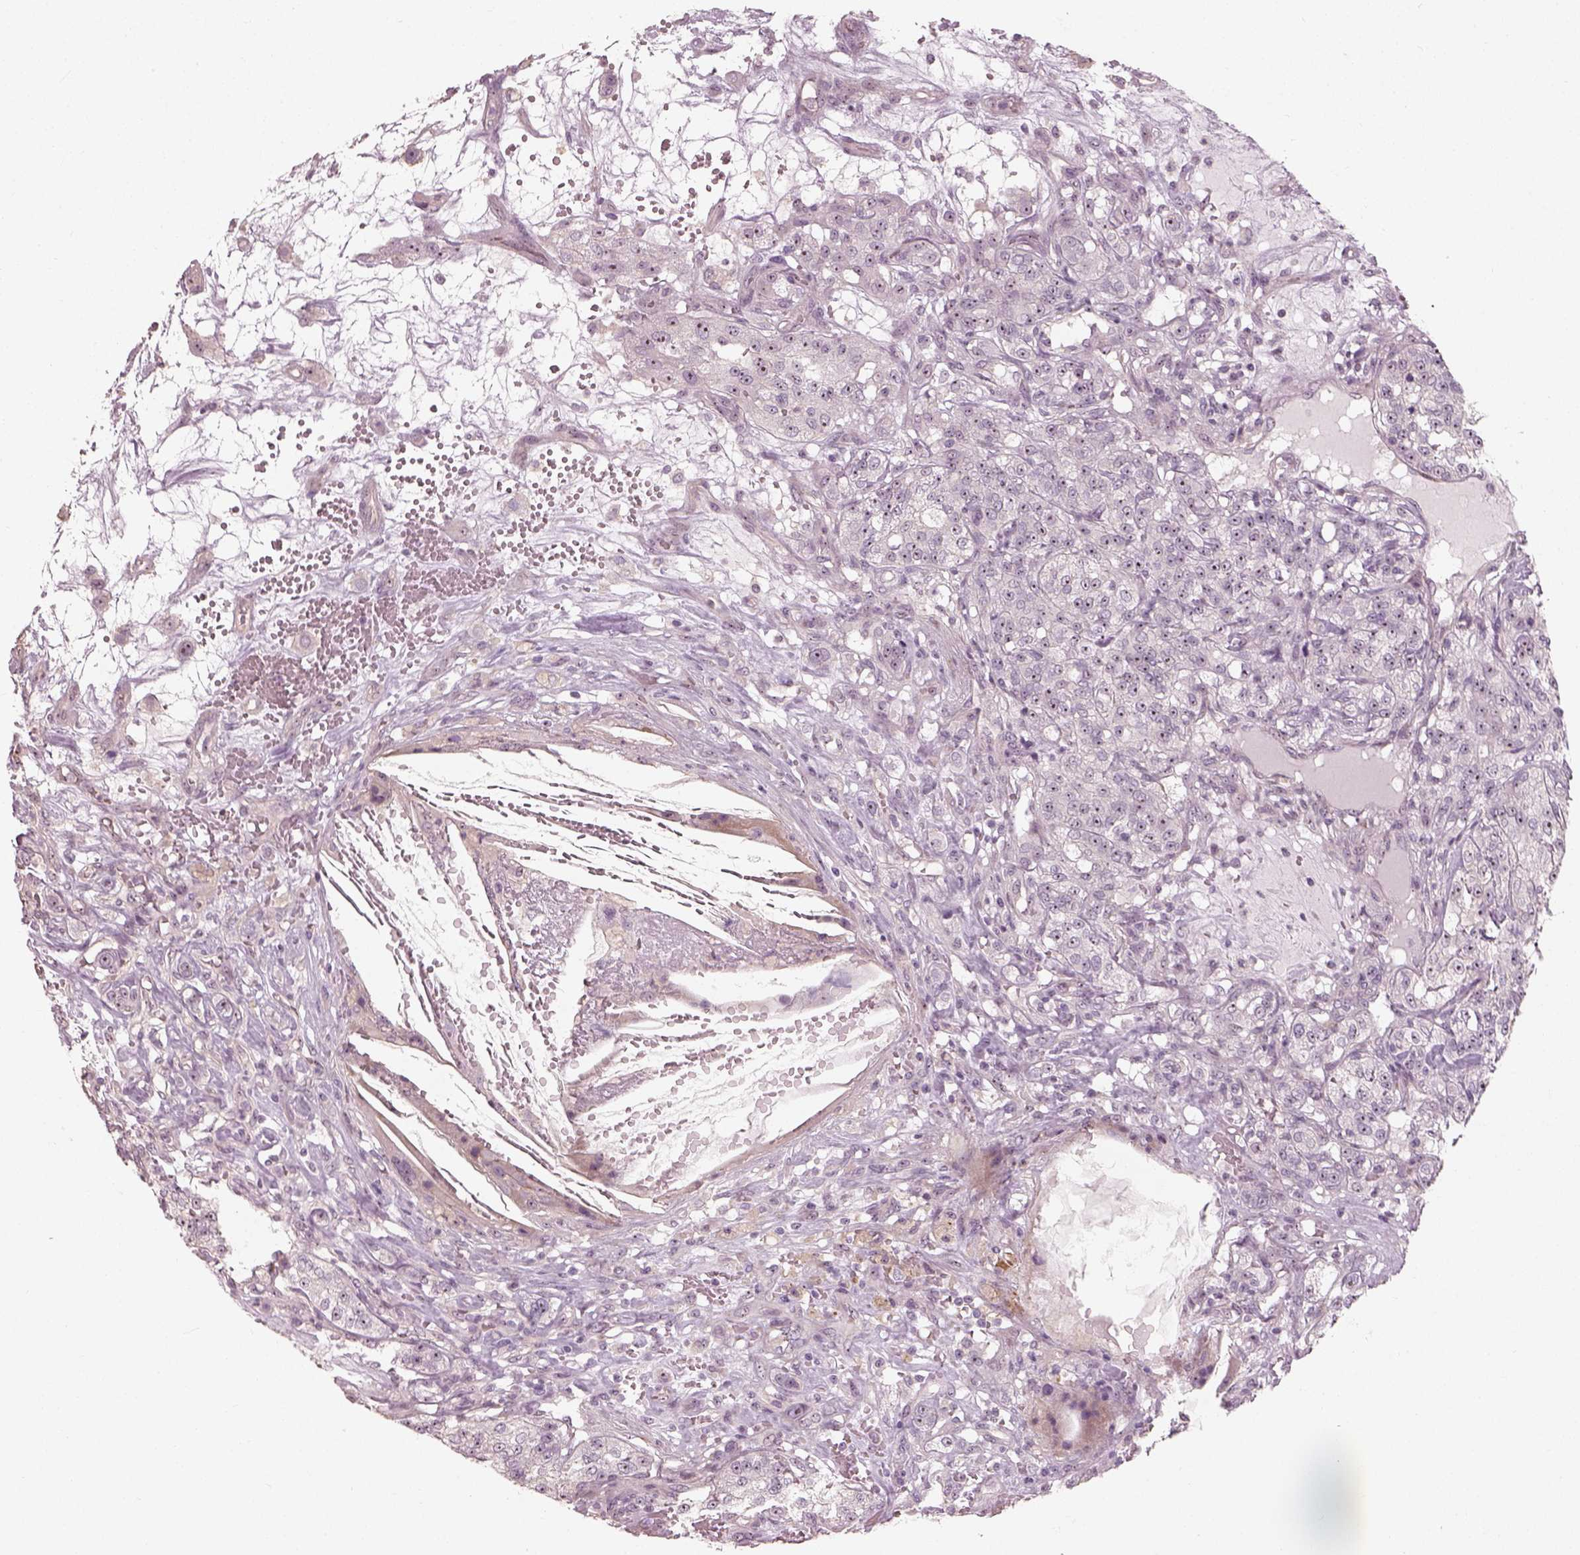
{"staining": {"intensity": "weak", "quantity": "<25%", "location": "nuclear"}, "tissue": "renal cancer", "cell_type": "Tumor cells", "image_type": "cancer", "snomed": [{"axis": "morphology", "description": "Adenocarcinoma, NOS"}, {"axis": "topography", "description": "Kidney"}], "caption": "Immunohistochemistry (IHC) micrograph of renal adenocarcinoma stained for a protein (brown), which shows no staining in tumor cells.", "gene": "CDS1", "patient": {"sex": "female", "age": 63}}